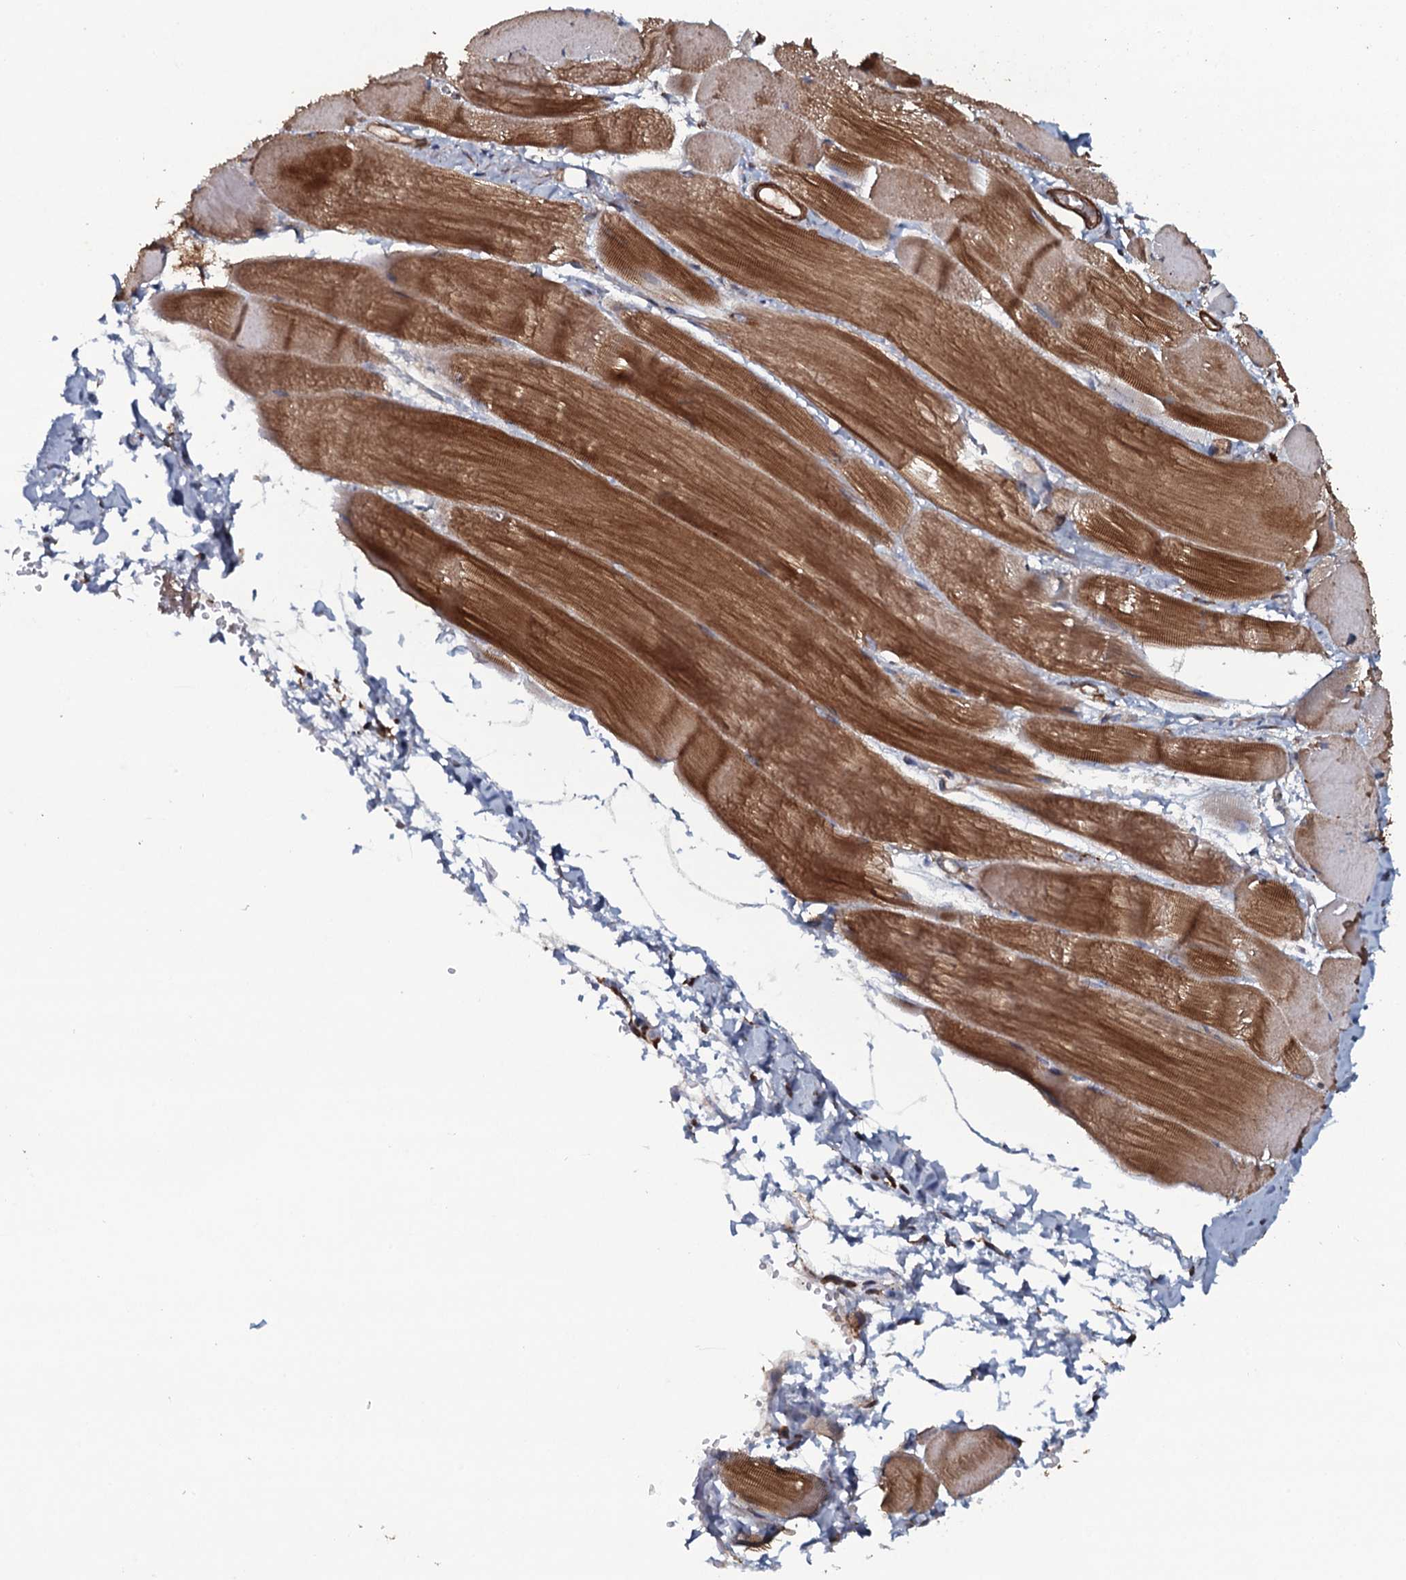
{"staining": {"intensity": "strong", "quantity": "25%-75%", "location": "cytoplasmic/membranous"}, "tissue": "skeletal muscle", "cell_type": "Myocytes", "image_type": "normal", "snomed": [{"axis": "morphology", "description": "Normal tissue, NOS"}, {"axis": "morphology", "description": "Basal cell carcinoma"}, {"axis": "topography", "description": "Skeletal muscle"}], "caption": "A high-resolution histopathology image shows immunohistochemistry (IHC) staining of benign skeletal muscle, which shows strong cytoplasmic/membranous expression in approximately 25%-75% of myocytes.", "gene": "VWA8", "patient": {"sex": "female", "age": 64}}